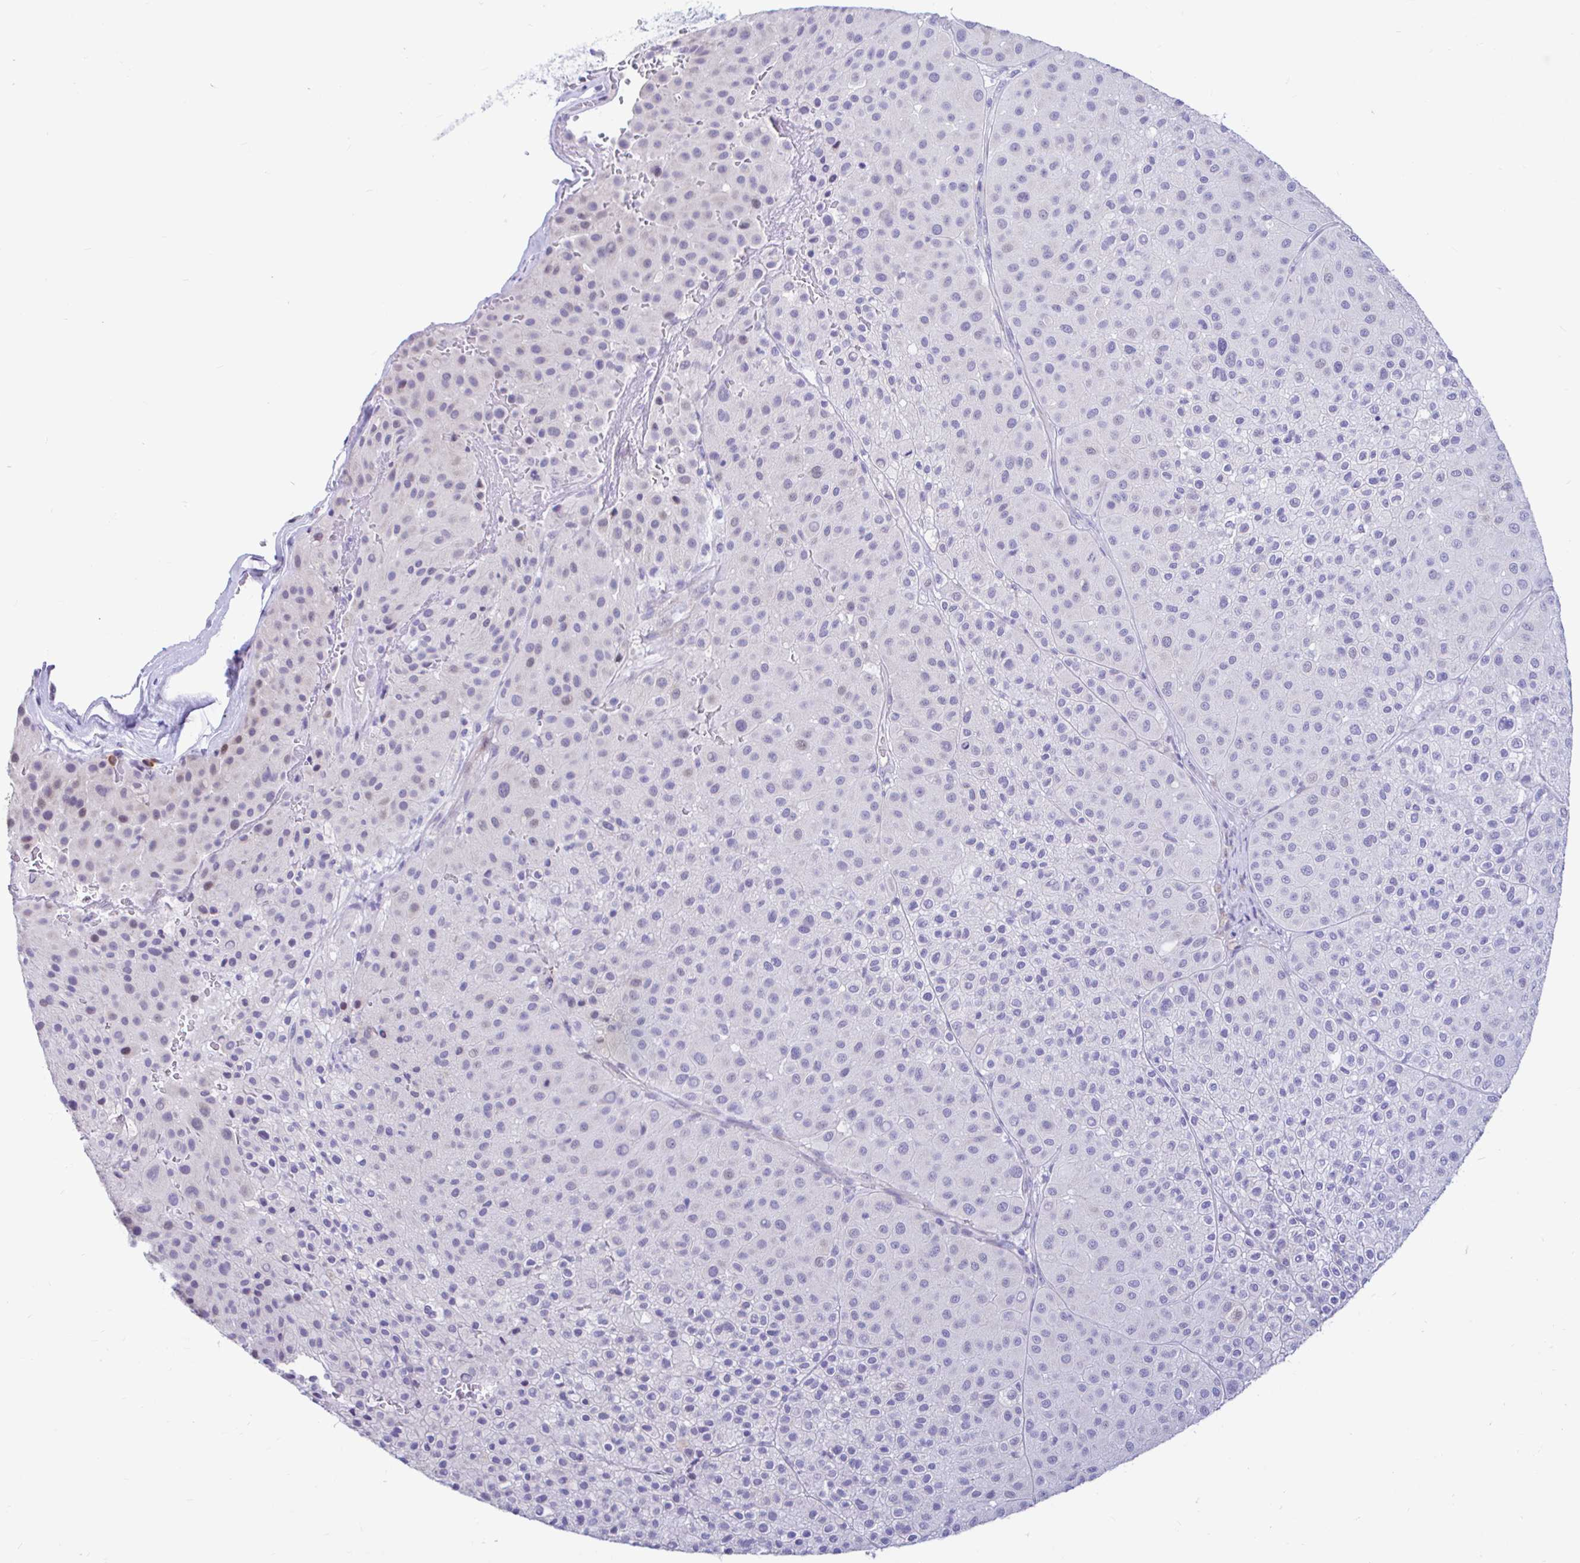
{"staining": {"intensity": "negative", "quantity": "none", "location": "none"}, "tissue": "melanoma", "cell_type": "Tumor cells", "image_type": "cancer", "snomed": [{"axis": "morphology", "description": "Malignant melanoma, Metastatic site"}, {"axis": "topography", "description": "Smooth muscle"}], "caption": "Tumor cells show no significant protein positivity in malignant melanoma (metastatic site).", "gene": "NBPF3", "patient": {"sex": "male", "age": 41}}